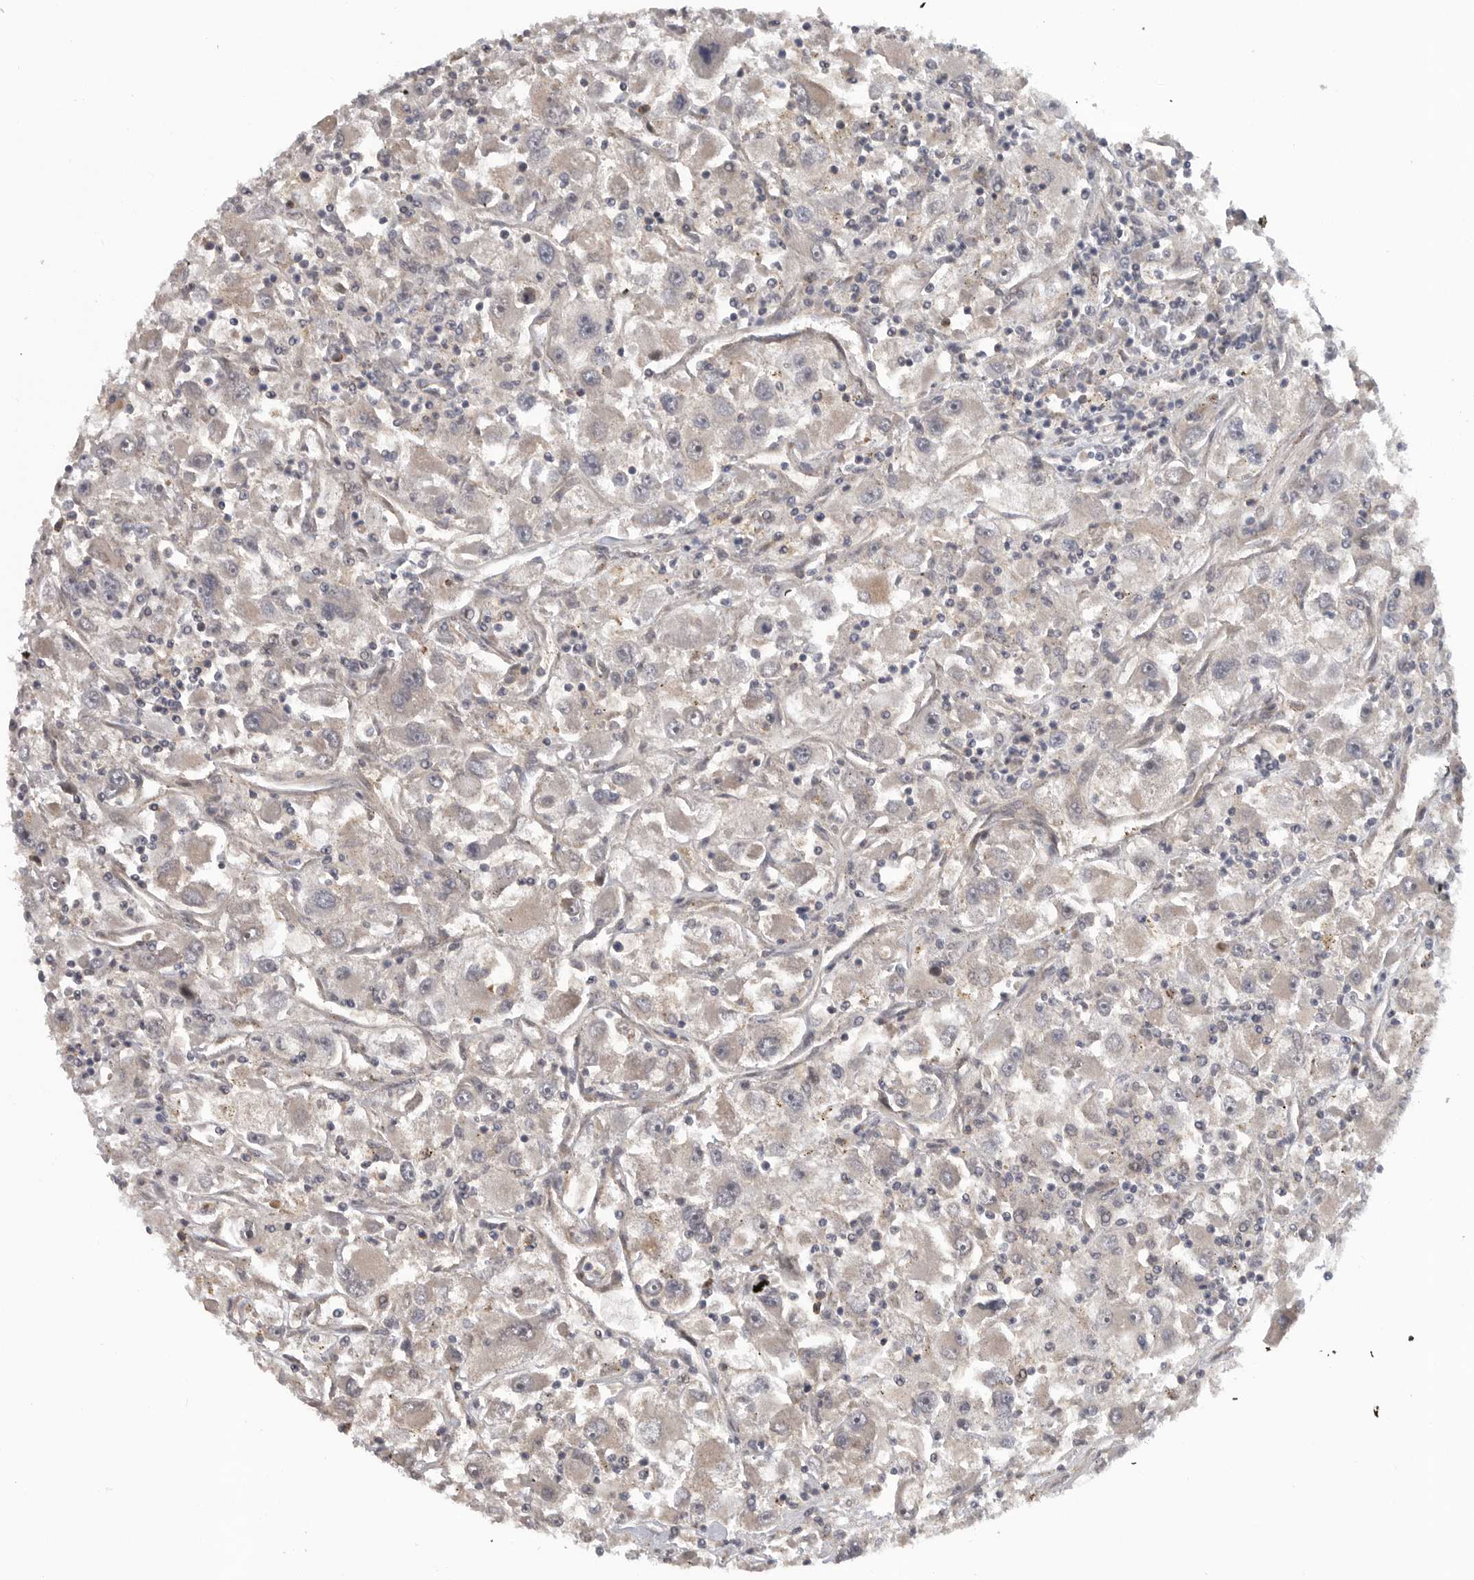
{"staining": {"intensity": "weak", "quantity": "25%-75%", "location": "cytoplasmic/membranous"}, "tissue": "renal cancer", "cell_type": "Tumor cells", "image_type": "cancer", "snomed": [{"axis": "morphology", "description": "Adenocarcinoma, NOS"}, {"axis": "topography", "description": "Kidney"}], "caption": "Tumor cells demonstrate weak cytoplasmic/membranous expression in about 25%-75% of cells in adenocarcinoma (renal).", "gene": "TMPRSS11F", "patient": {"sex": "female", "age": 52}}